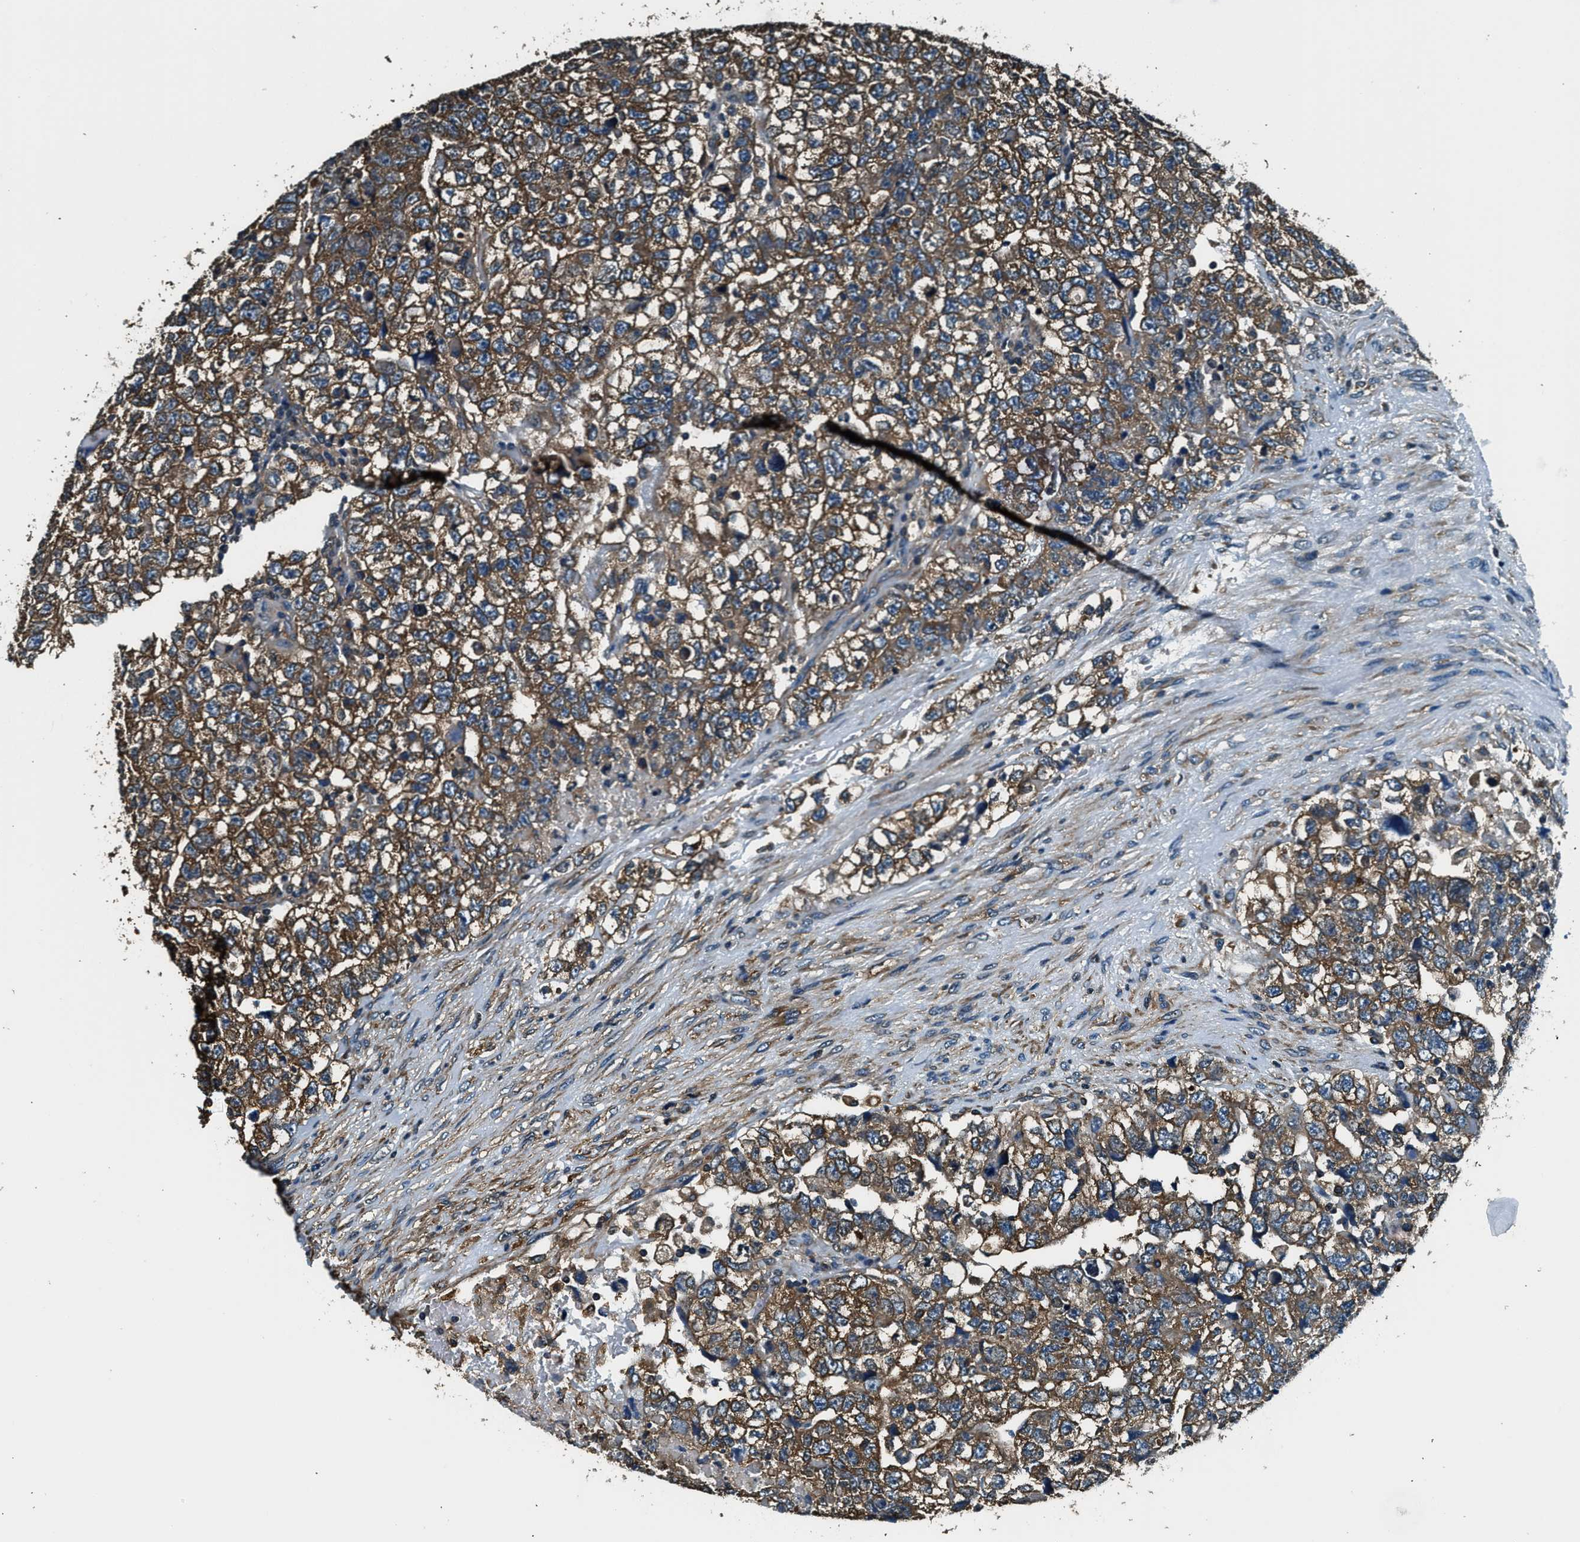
{"staining": {"intensity": "strong", "quantity": ">75%", "location": "cytoplasmic/membranous"}, "tissue": "testis cancer", "cell_type": "Tumor cells", "image_type": "cancer", "snomed": [{"axis": "morphology", "description": "Carcinoma, Embryonal, NOS"}, {"axis": "topography", "description": "Testis"}], "caption": "A brown stain highlights strong cytoplasmic/membranous staining of a protein in embryonal carcinoma (testis) tumor cells.", "gene": "ARFGAP2", "patient": {"sex": "male", "age": 36}}